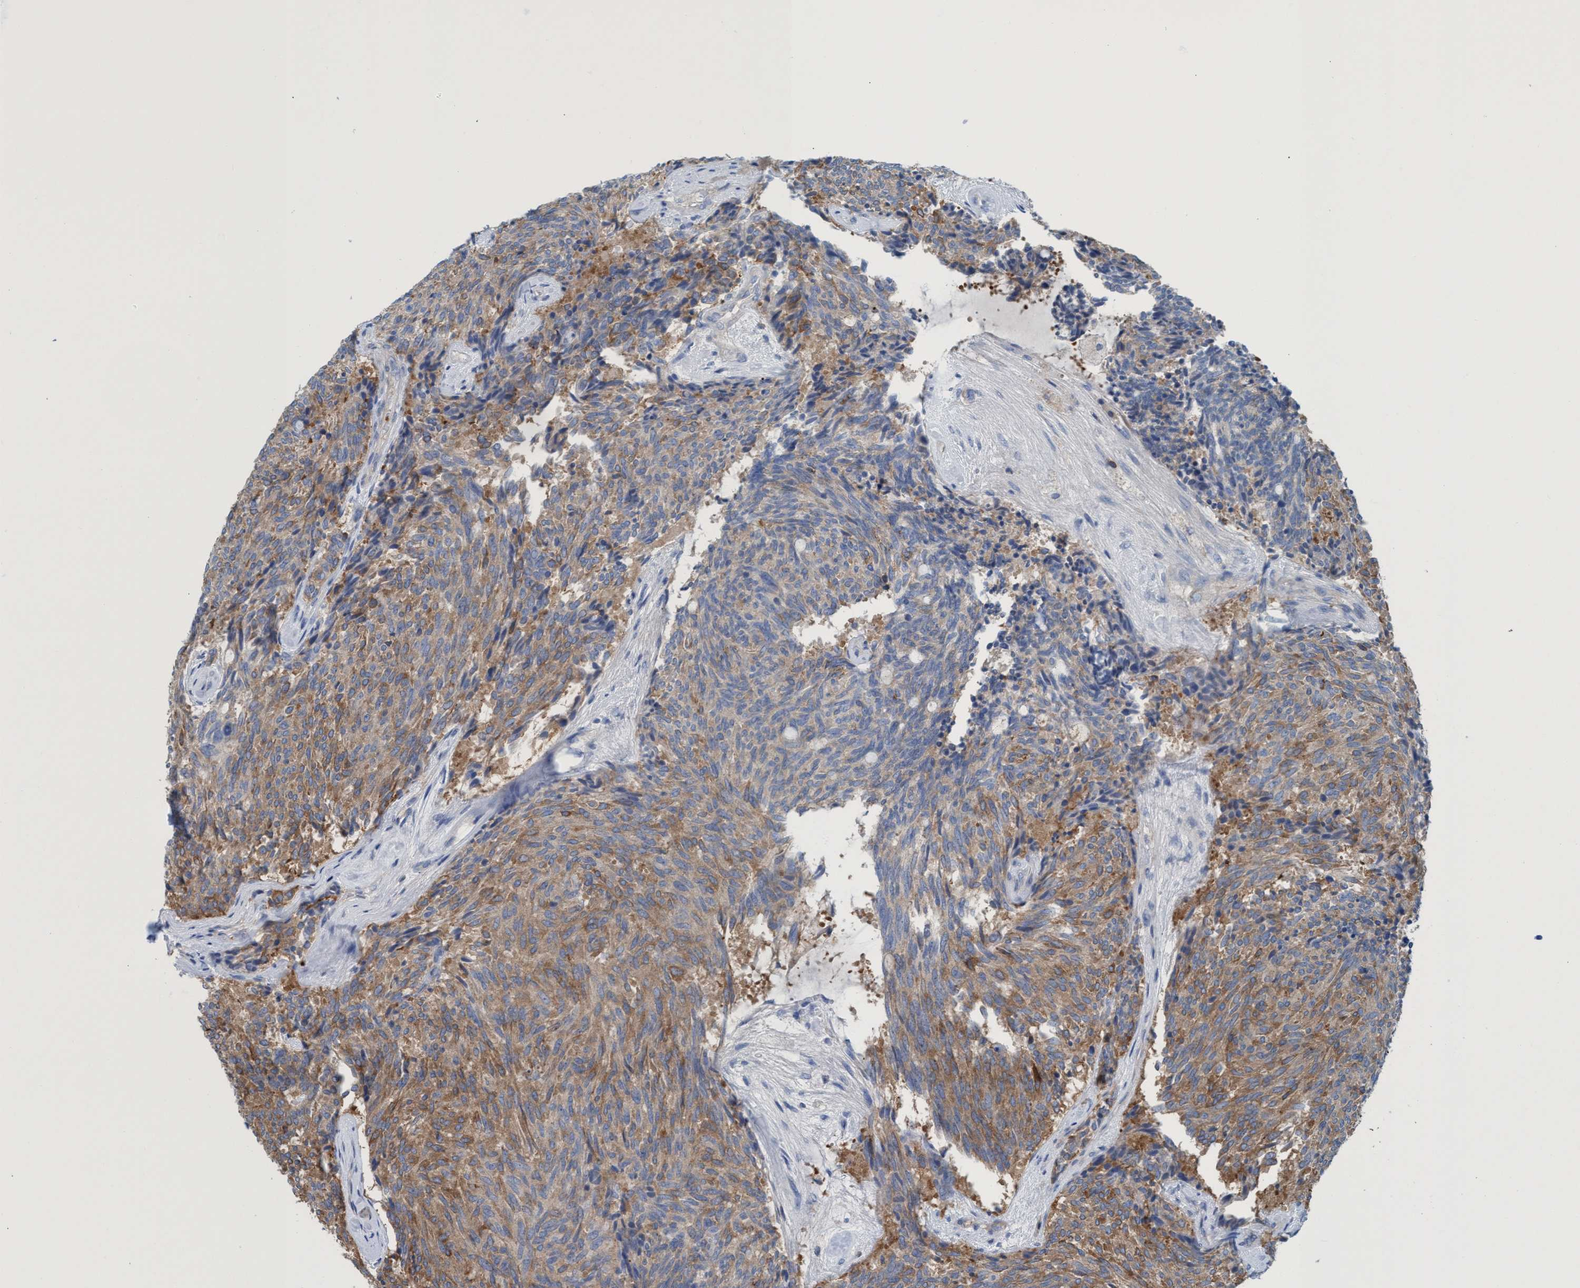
{"staining": {"intensity": "moderate", "quantity": ">75%", "location": "cytoplasmic/membranous"}, "tissue": "carcinoid", "cell_type": "Tumor cells", "image_type": "cancer", "snomed": [{"axis": "morphology", "description": "Carcinoid, malignant, NOS"}, {"axis": "topography", "description": "Pancreas"}], "caption": "IHC image of carcinoid stained for a protein (brown), which displays medium levels of moderate cytoplasmic/membranous expression in about >75% of tumor cells.", "gene": "EZR", "patient": {"sex": "female", "age": 54}}